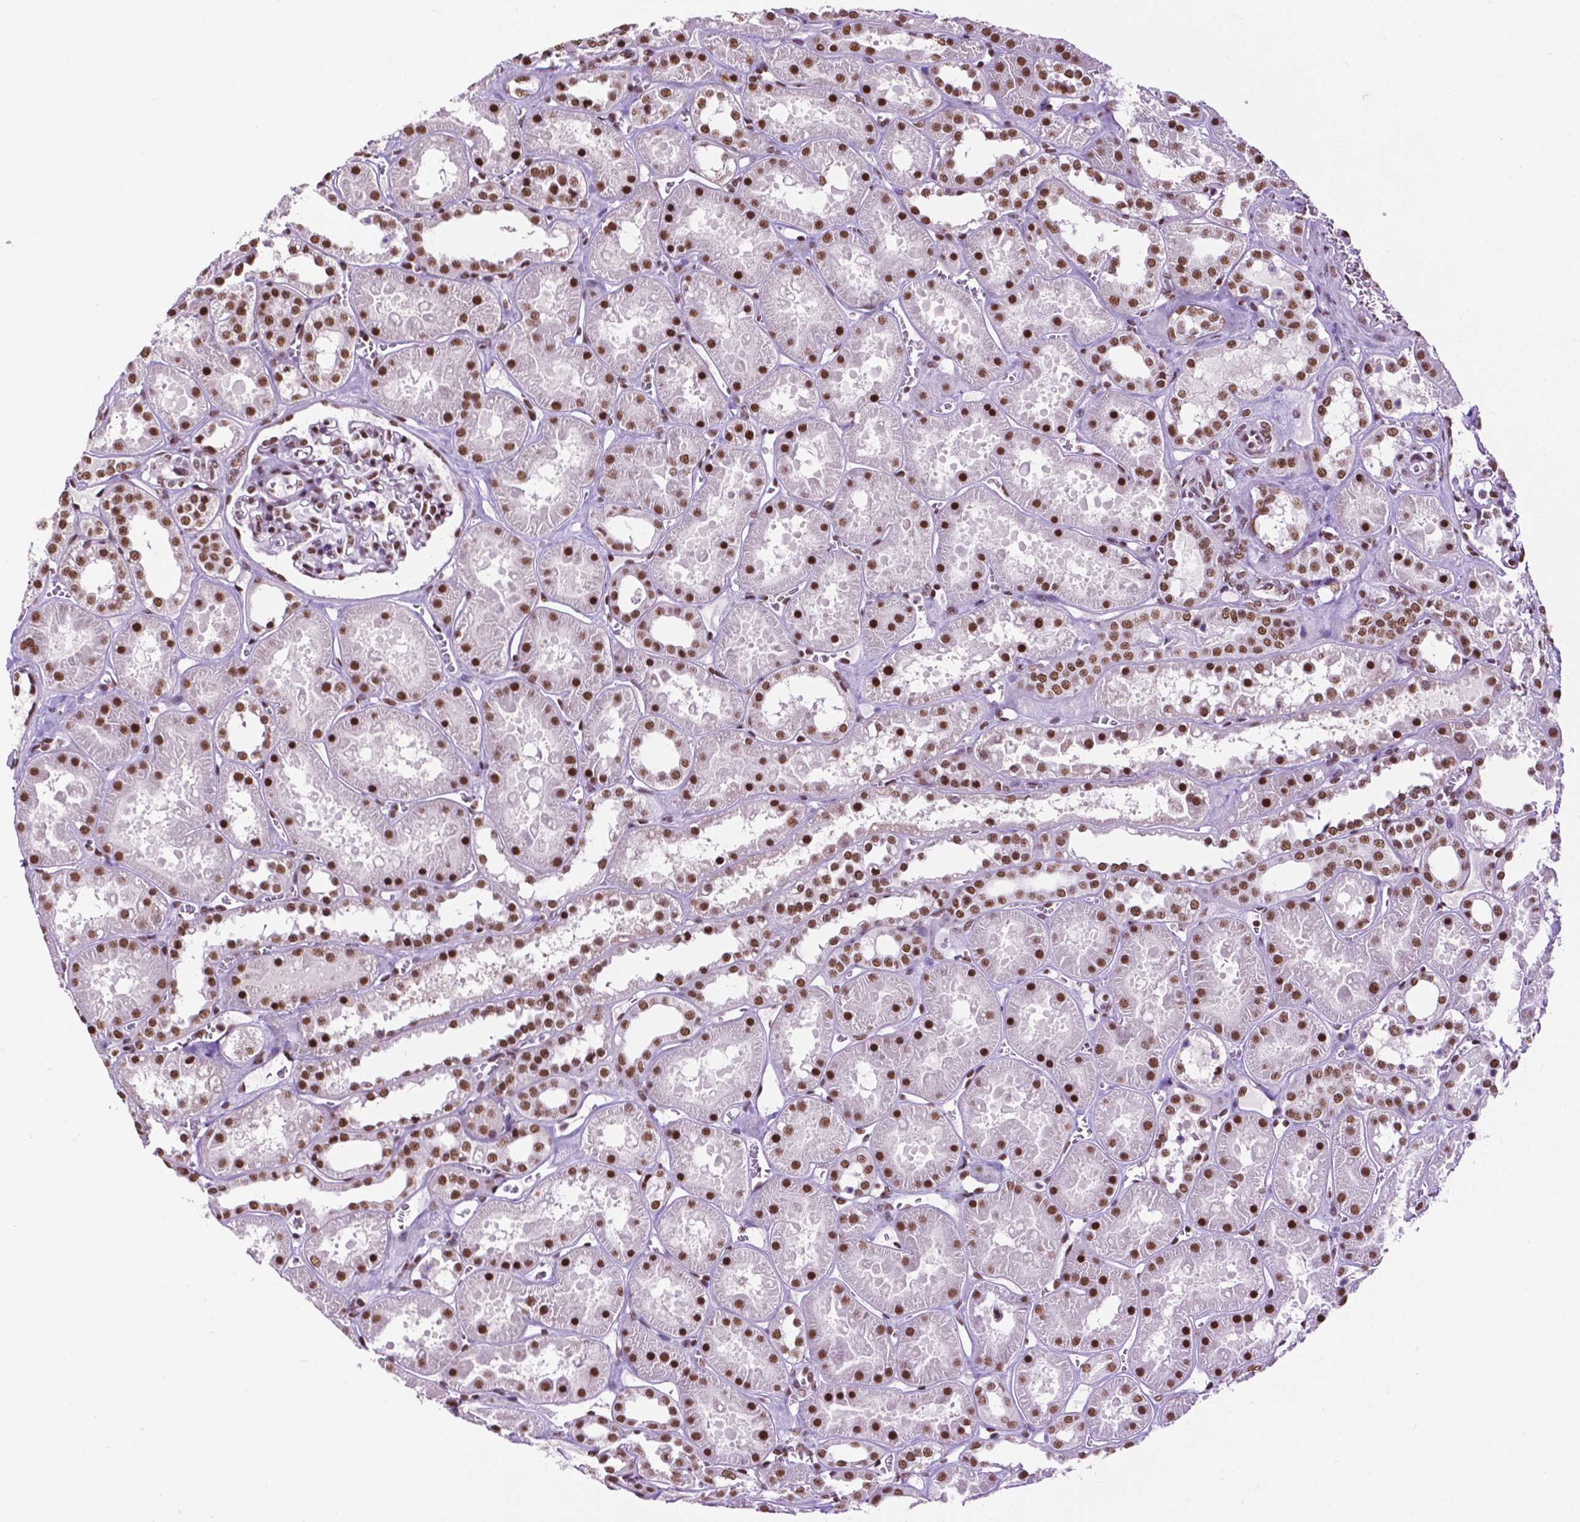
{"staining": {"intensity": "moderate", "quantity": "25%-75%", "location": "nuclear"}, "tissue": "kidney", "cell_type": "Cells in glomeruli", "image_type": "normal", "snomed": [{"axis": "morphology", "description": "Normal tissue, NOS"}, {"axis": "topography", "description": "Kidney"}], "caption": "Immunohistochemical staining of unremarkable human kidney displays medium levels of moderate nuclear staining in approximately 25%-75% of cells in glomeruli. (DAB (3,3'-diaminobenzidine) IHC, brown staining for protein, blue staining for nuclei).", "gene": "CCAR2", "patient": {"sex": "female", "age": 41}}